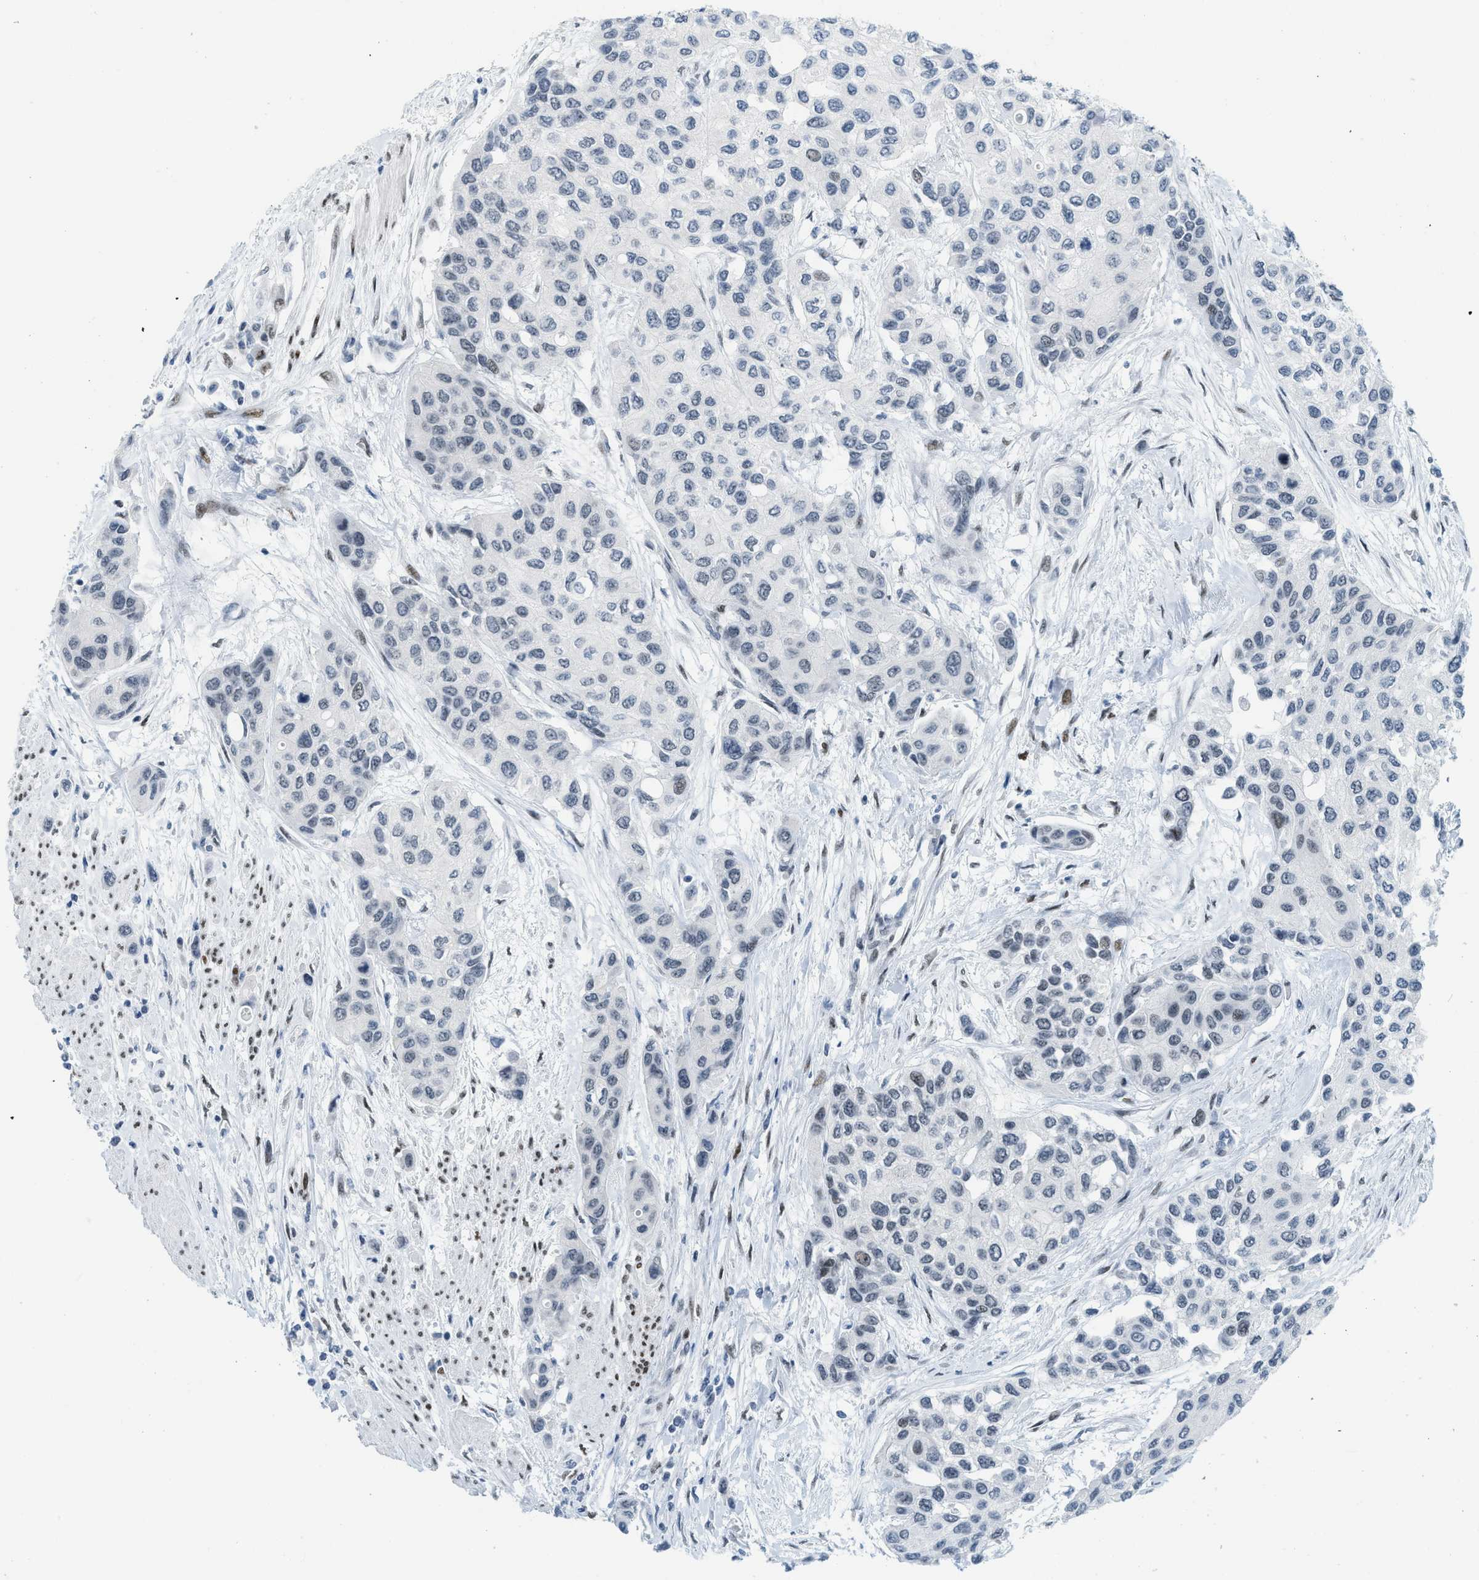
{"staining": {"intensity": "weak", "quantity": "<25%", "location": "nuclear"}, "tissue": "urothelial cancer", "cell_type": "Tumor cells", "image_type": "cancer", "snomed": [{"axis": "morphology", "description": "Urothelial carcinoma, High grade"}, {"axis": "topography", "description": "Urinary bladder"}], "caption": "Urothelial cancer was stained to show a protein in brown. There is no significant staining in tumor cells.", "gene": "PBX1", "patient": {"sex": "female", "age": 56}}